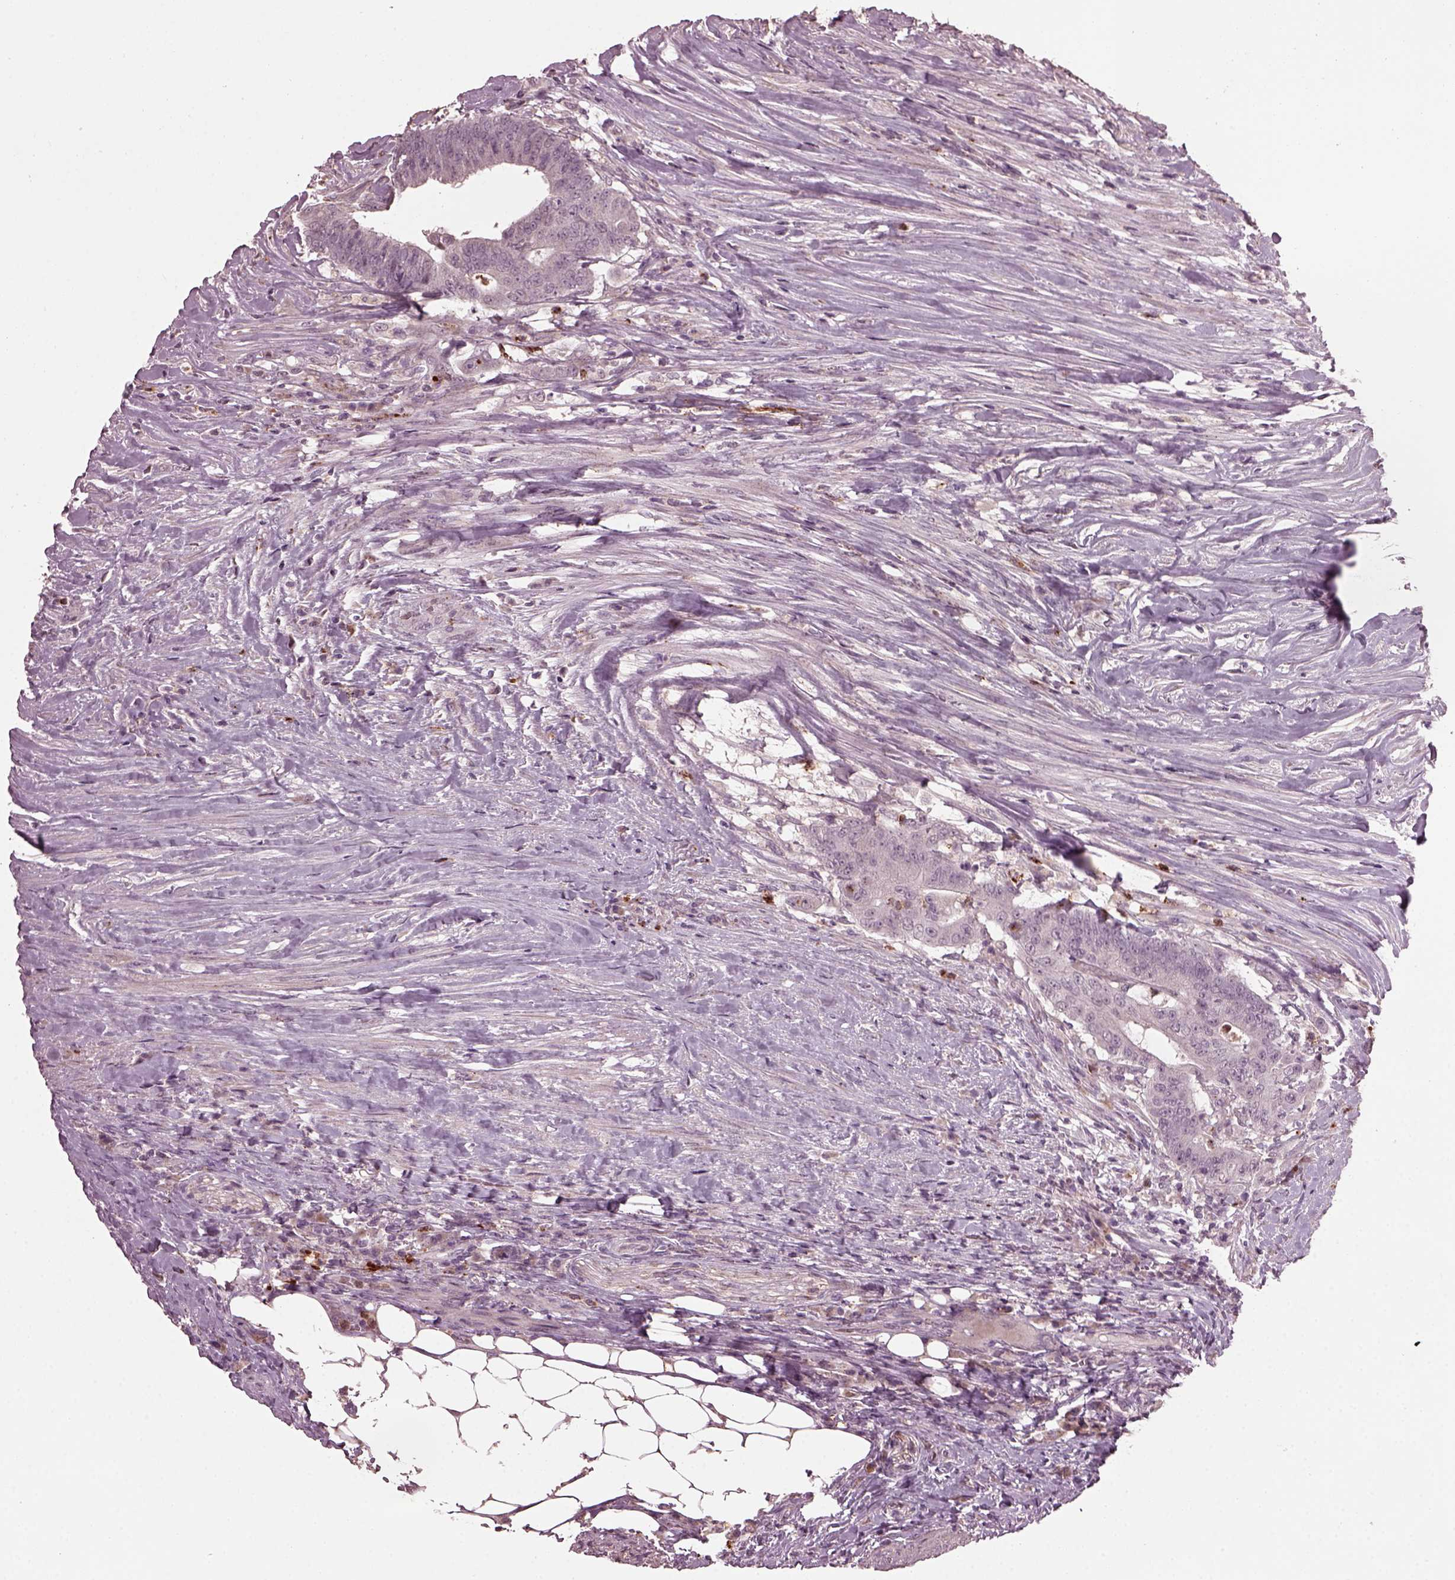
{"staining": {"intensity": "negative", "quantity": "none", "location": "none"}, "tissue": "colorectal cancer", "cell_type": "Tumor cells", "image_type": "cancer", "snomed": [{"axis": "morphology", "description": "Adenocarcinoma, NOS"}, {"axis": "topography", "description": "Colon"}], "caption": "An image of human colorectal cancer (adenocarcinoma) is negative for staining in tumor cells.", "gene": "RUFY3", "patient": {"sex": "female", "age": 43}}